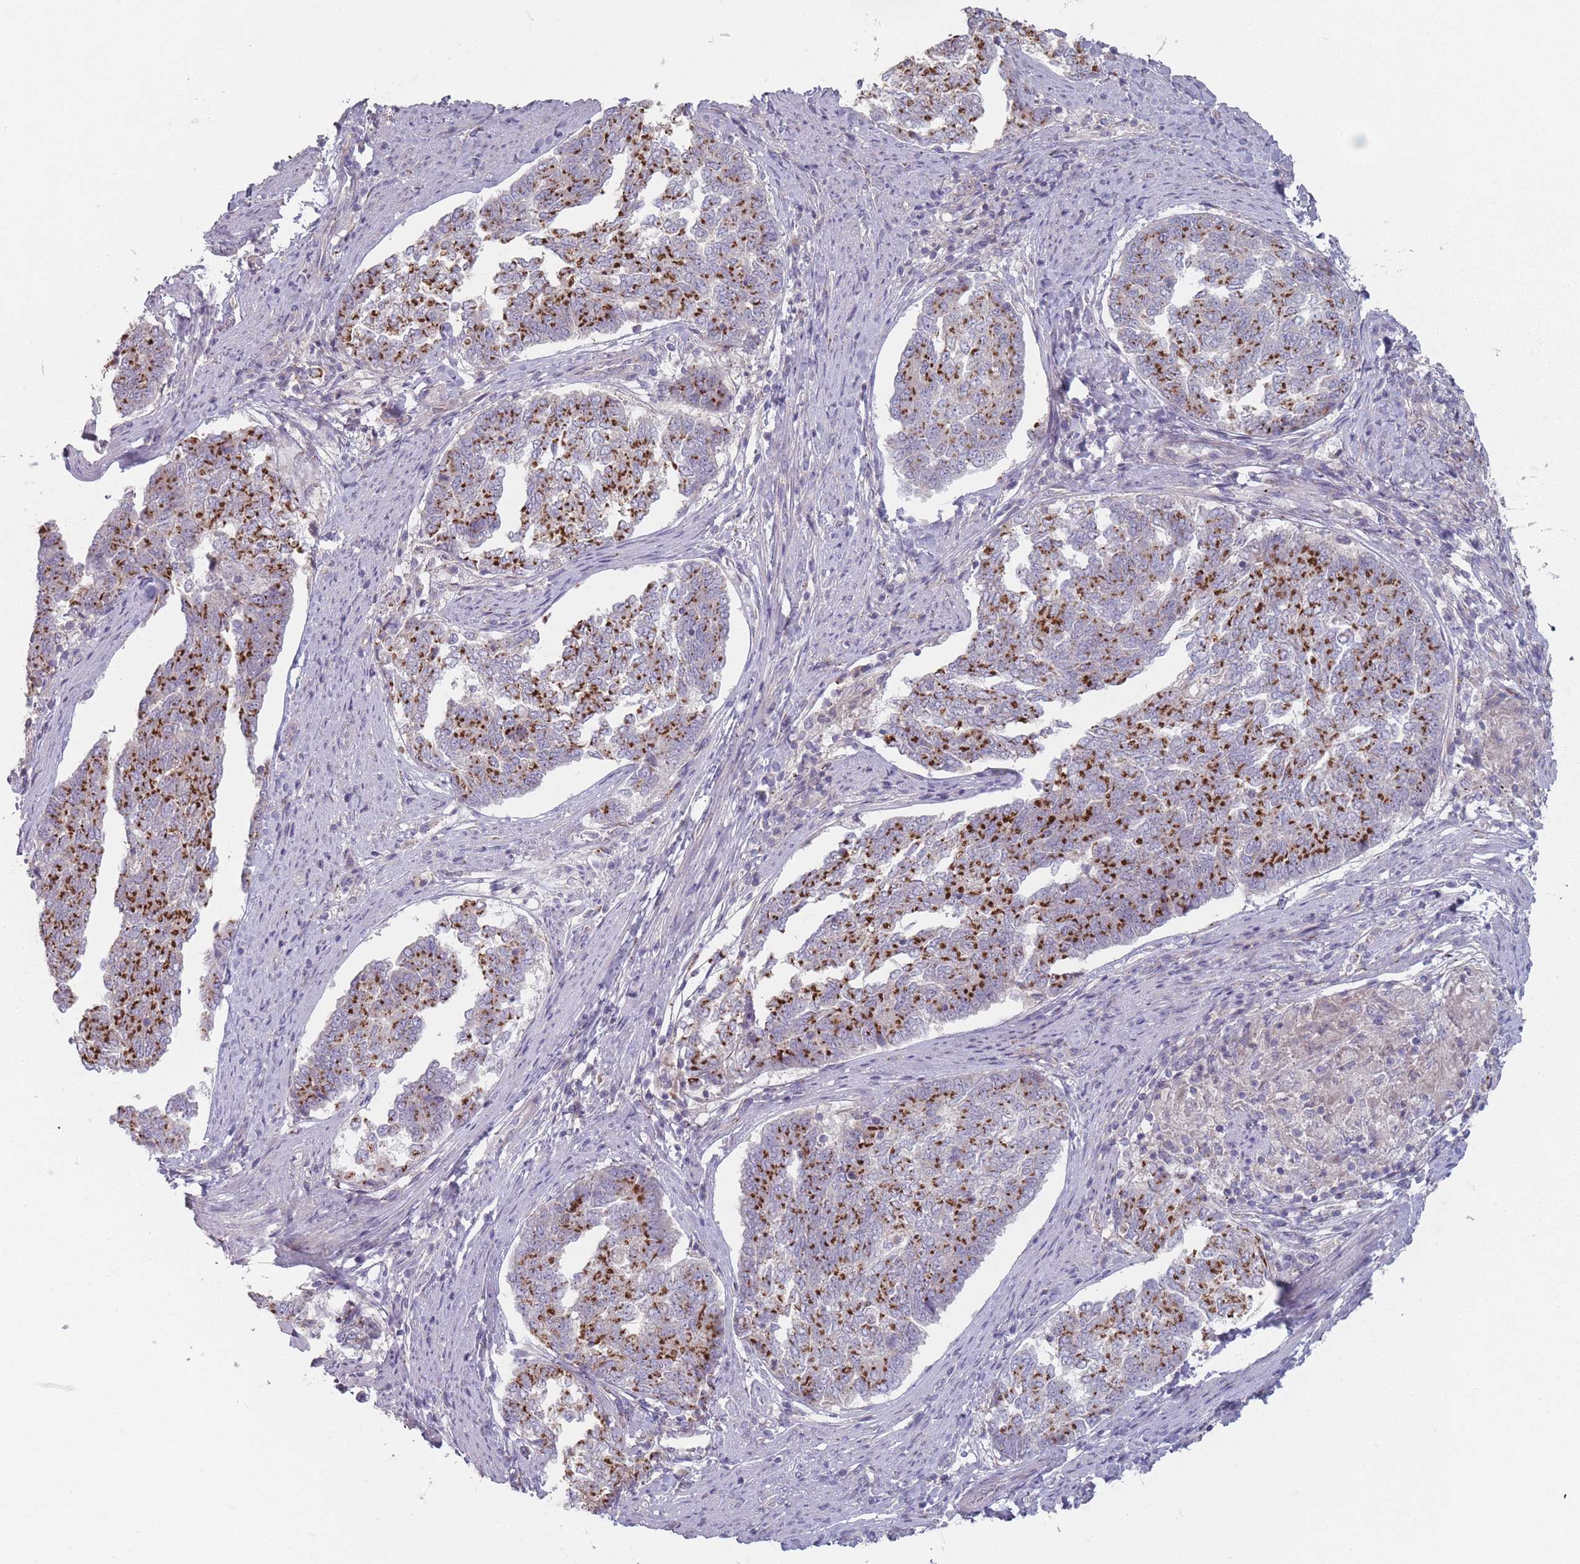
{"staining": {"intensity": "strong", "quantity": "25%-75%", "location": "cytoplasmic/membranous"}, "tissue": "endometrial cancer", "cell_type": "Tumor cells", "image_type": "cancer", "snomed": [{"axis": "morphology", "description": "Adenocarcinoma, NOS"}, {"axis": "topography", "description": "Endometrium"}], "caption": "An image of adenocarcinoma (endometrial) stained for a protein demonstrates strong cytoplasmic/membranous brown staining in tumor cells. The protein of interest is stained brown, and the nuclei are stained in blue (DAB (3,3'-diaminobenzidine) IHC with brightfield microscopy, high magnification).", "gene": "AKAIN1", "patient": {"sex": "female", "age": 80}}